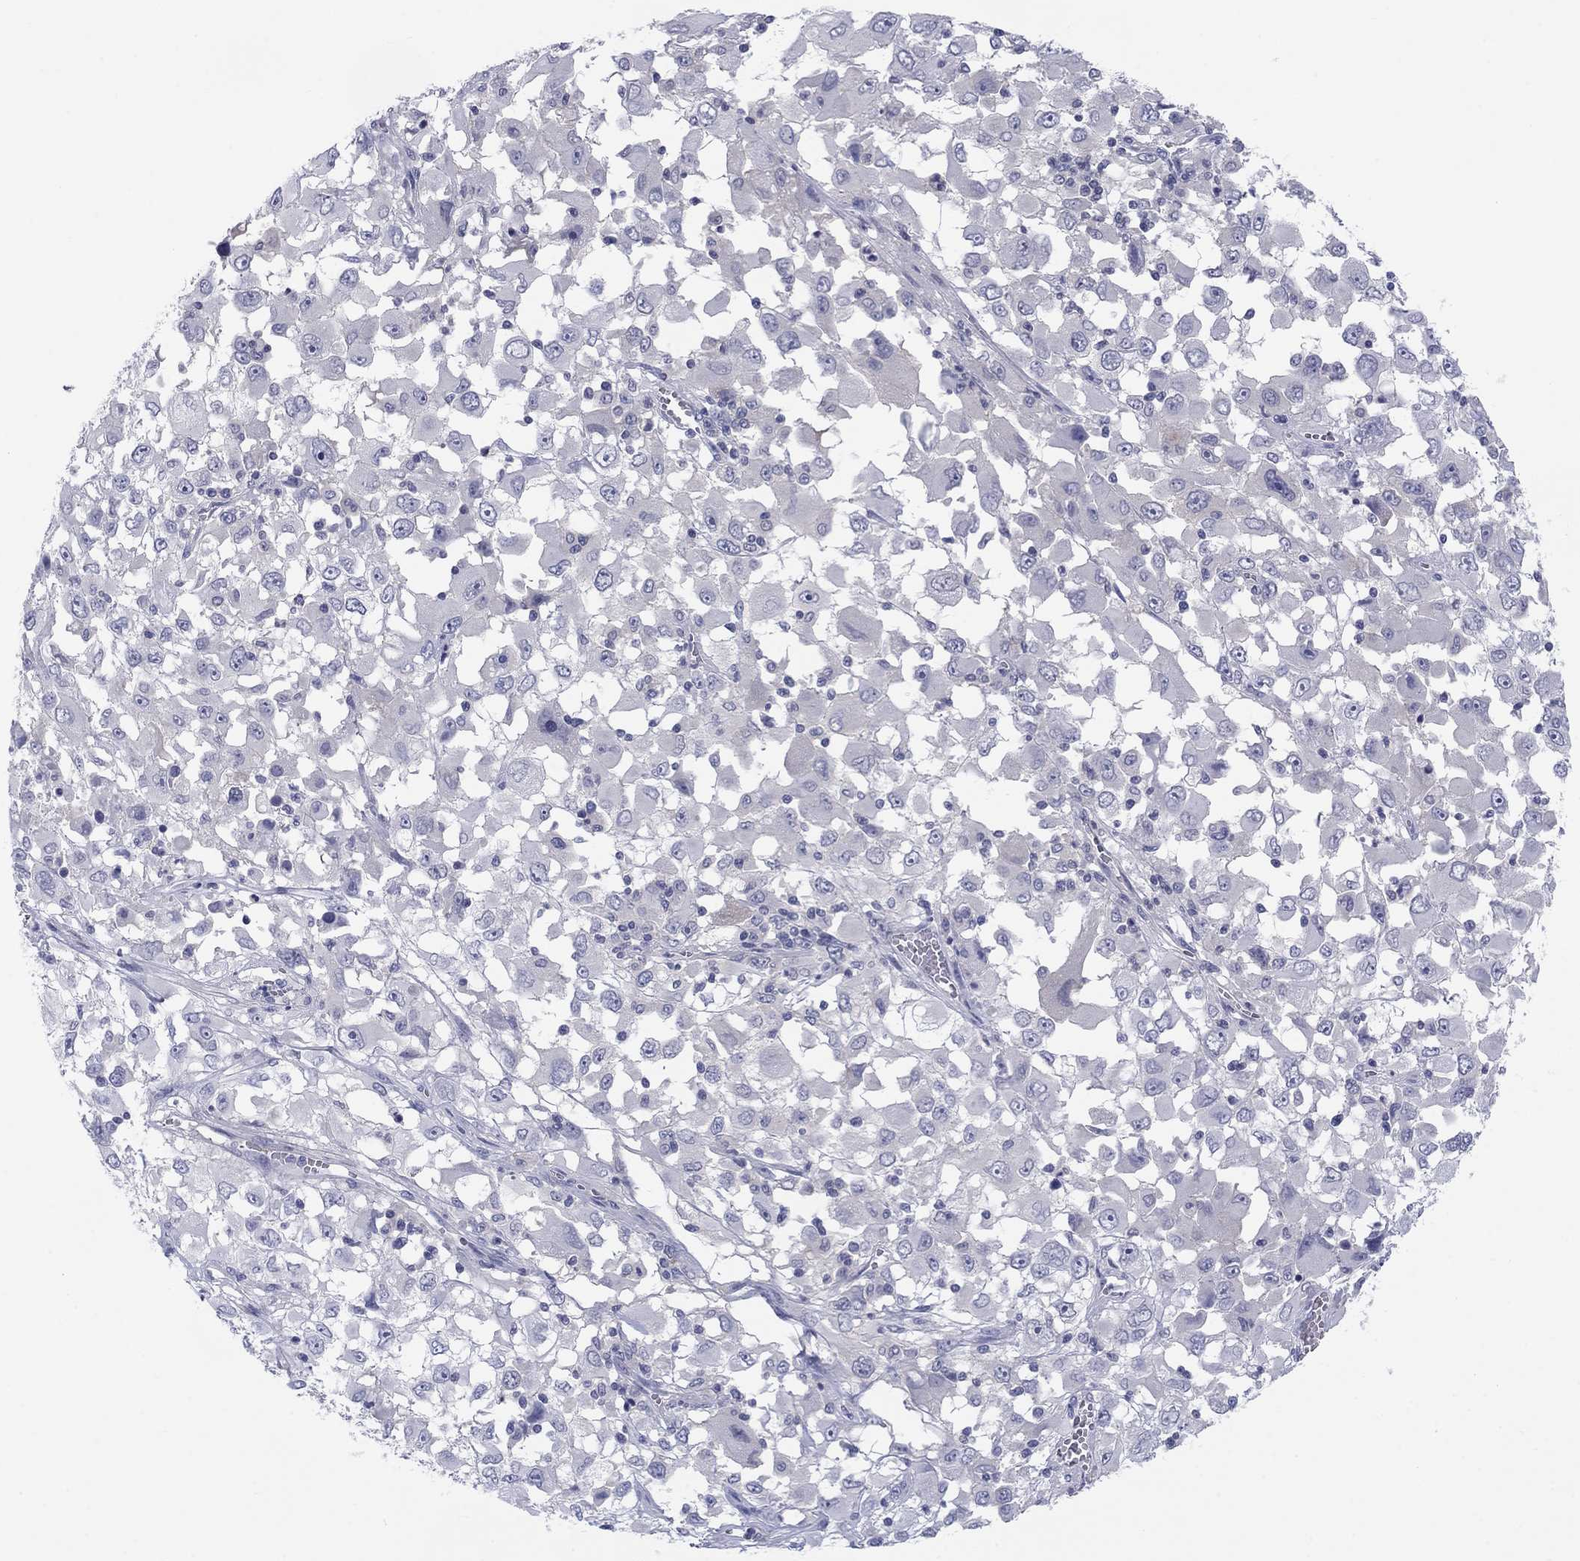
{"staining": {"intensity": "negative", "quantity": "none", "location": "none"}, "tissue": "melanoma", "cell_type": "Tumor cells", "image_type": "cancer", "snomed": [{"axis": "morphology", "description": "Malignant melanoma, Metastatic site"}, {"axis": "topography", "description": "Soft tissue"}], "caption": "Immunohistochemical staining of malignant melanoma (metastatic site) exhibits no significant positivity in tumor cells.", "gene": "CACNA1A", "patient": {"sex": "male", "age": 50}}